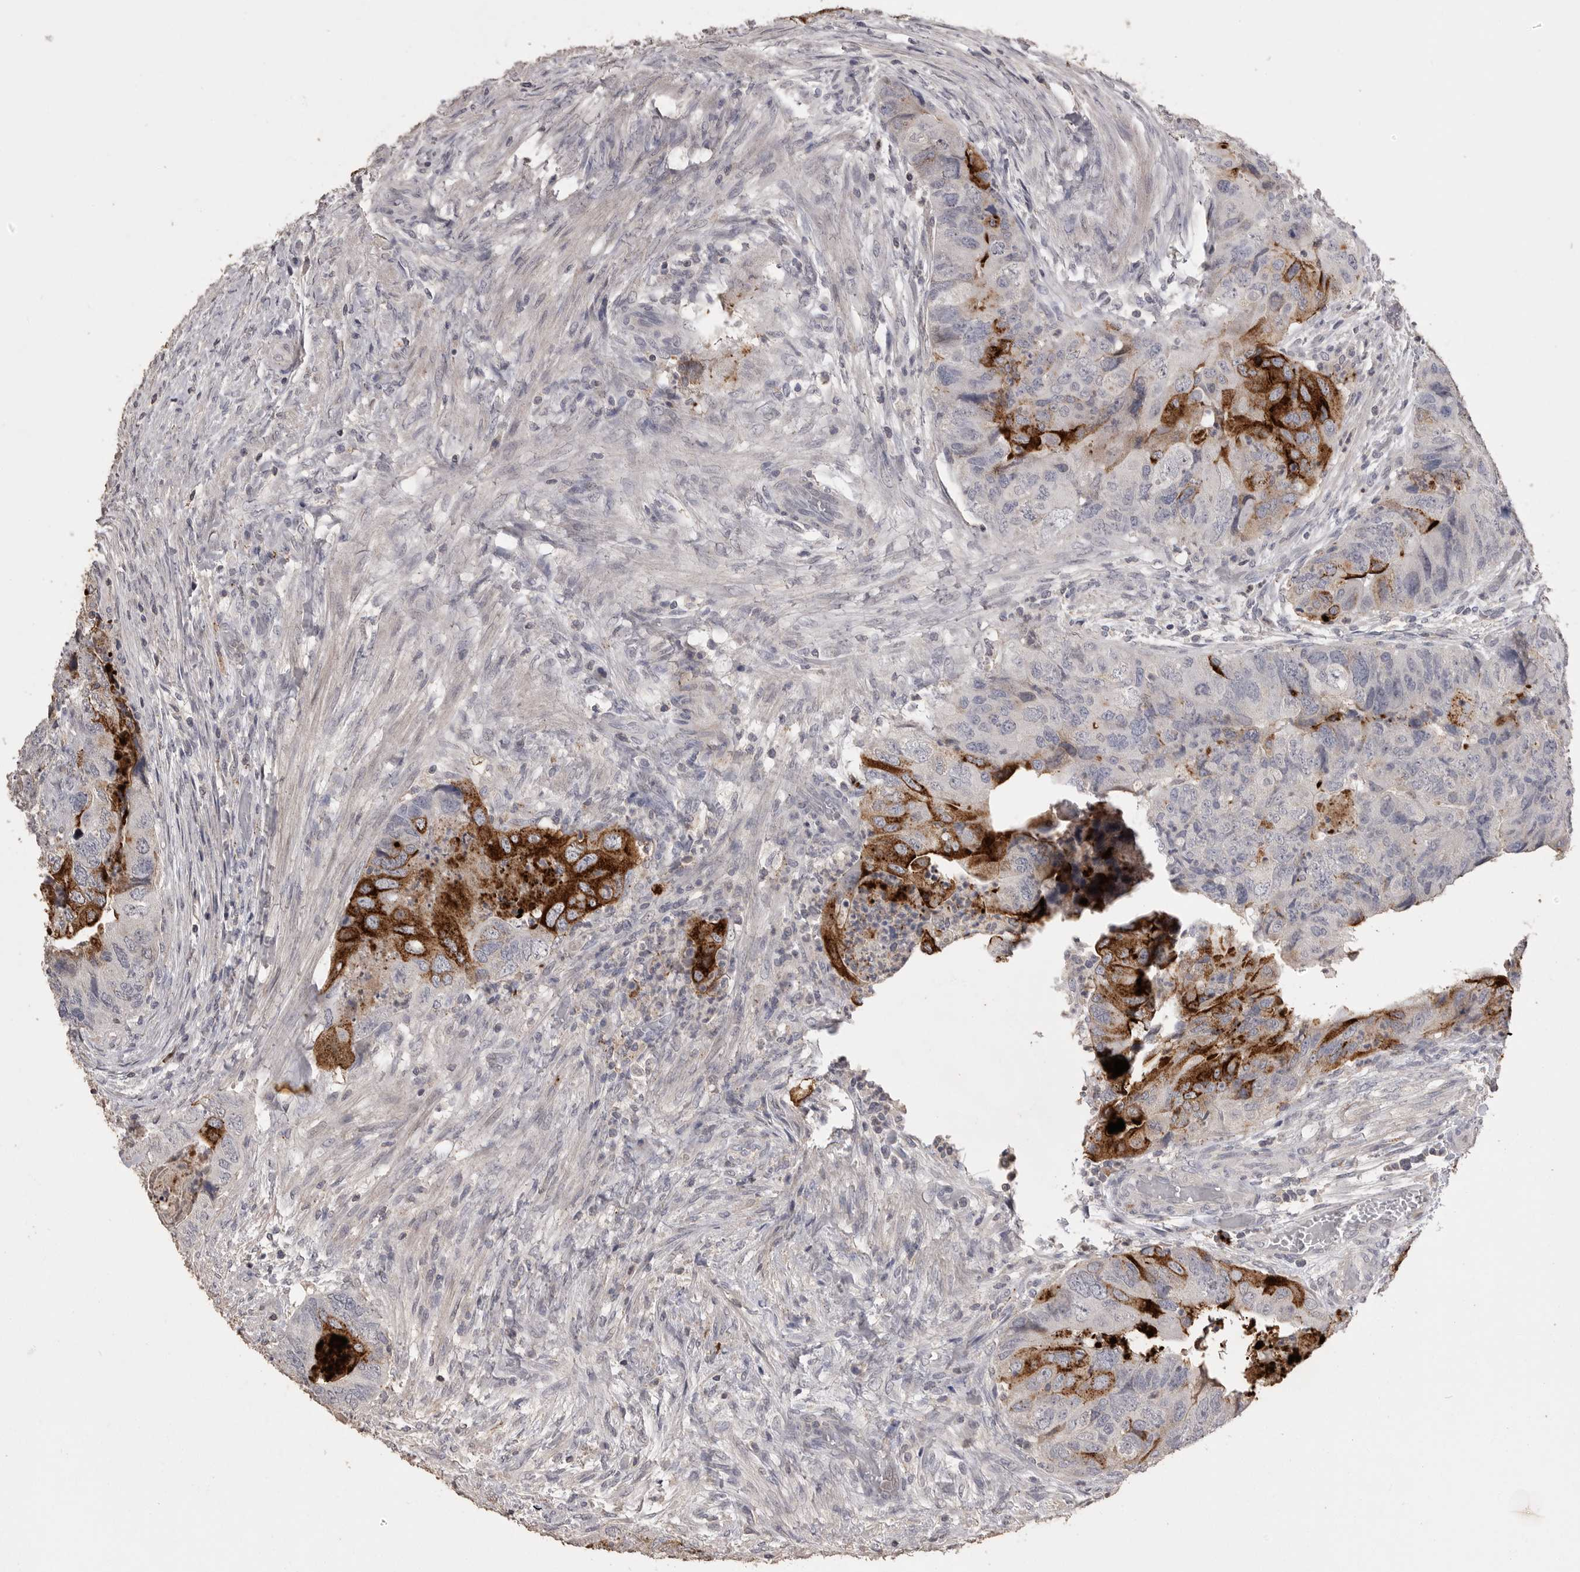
{"staining": {"intensity": "strong", "quantity": "<25%", "location": "cytoplasmic/membranous"}, "tissue": "colorectal cancer", "cell_type": "Tumor cells", "image_type": "cancer", "snomed": [{"axis": "morphology", "description": "Adenocarcinoma, NOS"}, {"axis": "topography", "description": "Rectum"}], "caption": "Adenocarcinoma (colorectal) tissue displays strong cytoplasmic/membranous staining in about <25% of tumor cells", "gene": "MMP7", "patient": {"sex": "male", "age": 63}}